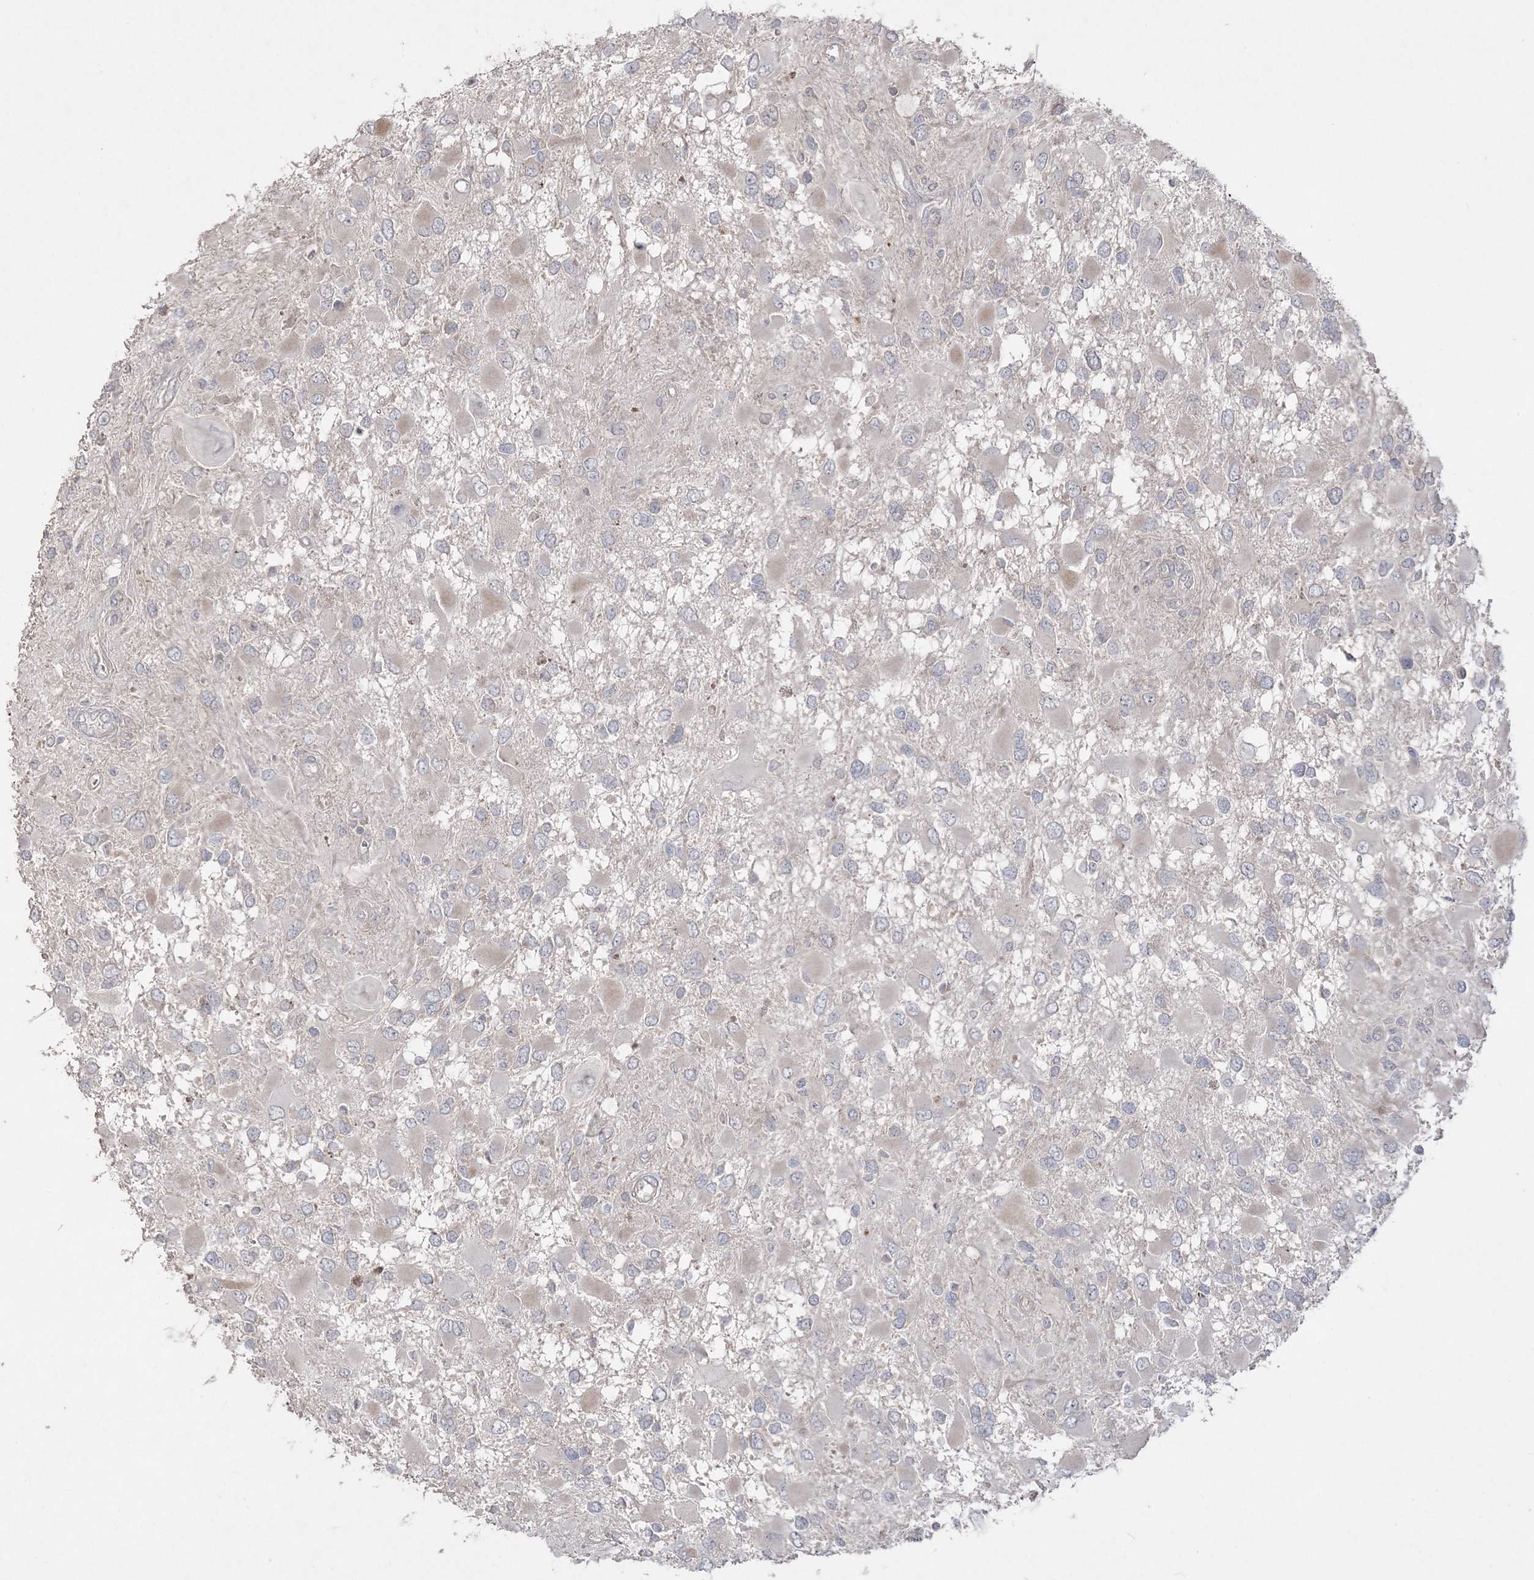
{"staining": {"intensity": "negative", "quantity": "none", "location": "none"}, "tissue": "glioma", "cell_type": "Tumor cells", "image_type": "cancer", "snomed": [{"axis": "morphology", "description": "Glioma, malignant, High grade"}, {"axis": "topography", "description": "Brain"}], "caption": "Immunohistochemistry image of high-grade glioma (malignant) stained for a protein (brown), which shows no expression in tumor cells.", "gene": "SH3BP4", "patient": {"sex": "male", "age": 53}}